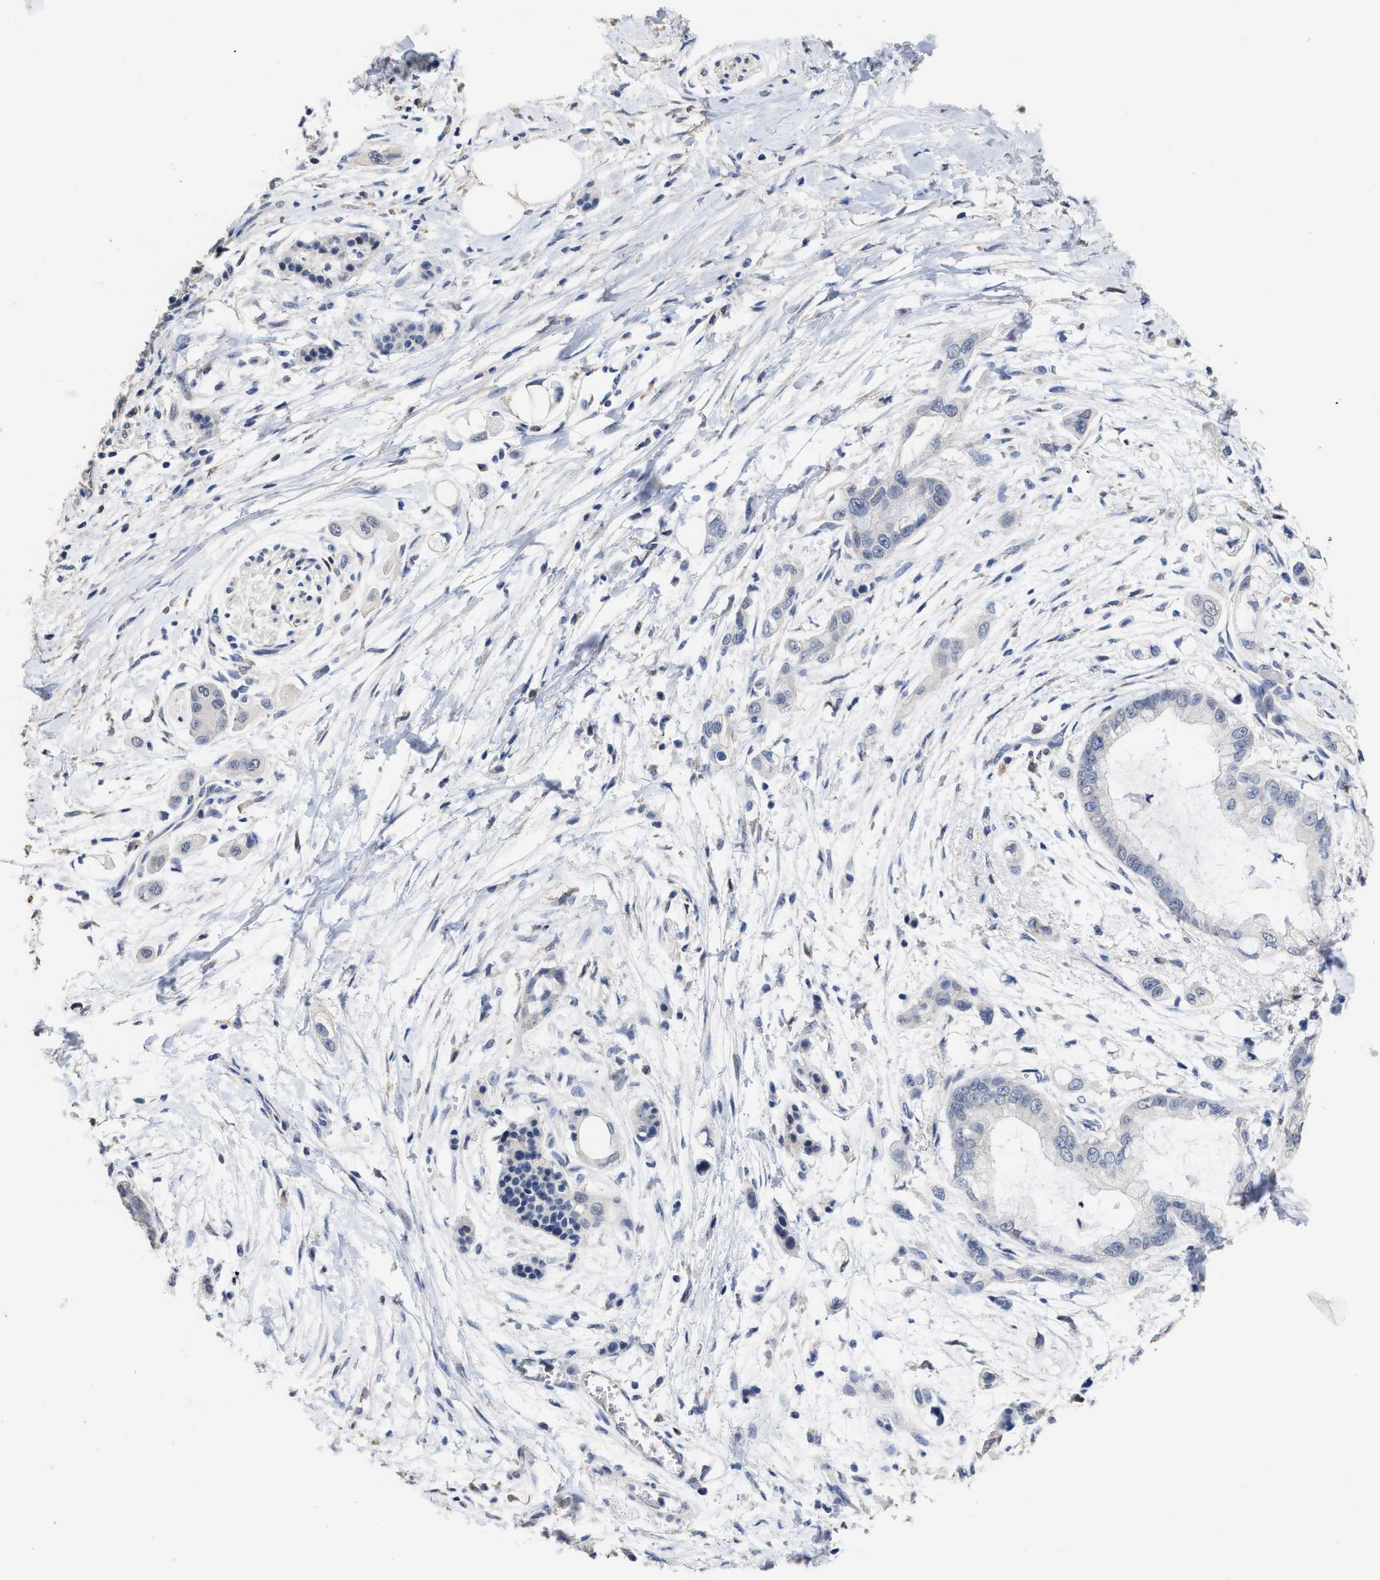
{"staining": {"intensity": "negative", "quantity": "none", "location": "none"}, "tissue": "pancreatic cancer", "cell_type": "Tumor cells", "image_type": "cancer", "snomed": [{"axis": "morphology", "description": "Adenocarcinoma, NOS"}, {"axis": "topography", "description": "Pancreas"}], "caption": "DAB (3,3'-diaminobenzidine) immunohistochemical staining of pancreatic cancer (adenocarcinoma) demonstrates no significant expression in tumor cells. (Immunohistochemistry (ihc), brightfield microscopy, high magnification).", "gene": "ZFAT", "patient": {"sex": "male", "age": 59}}